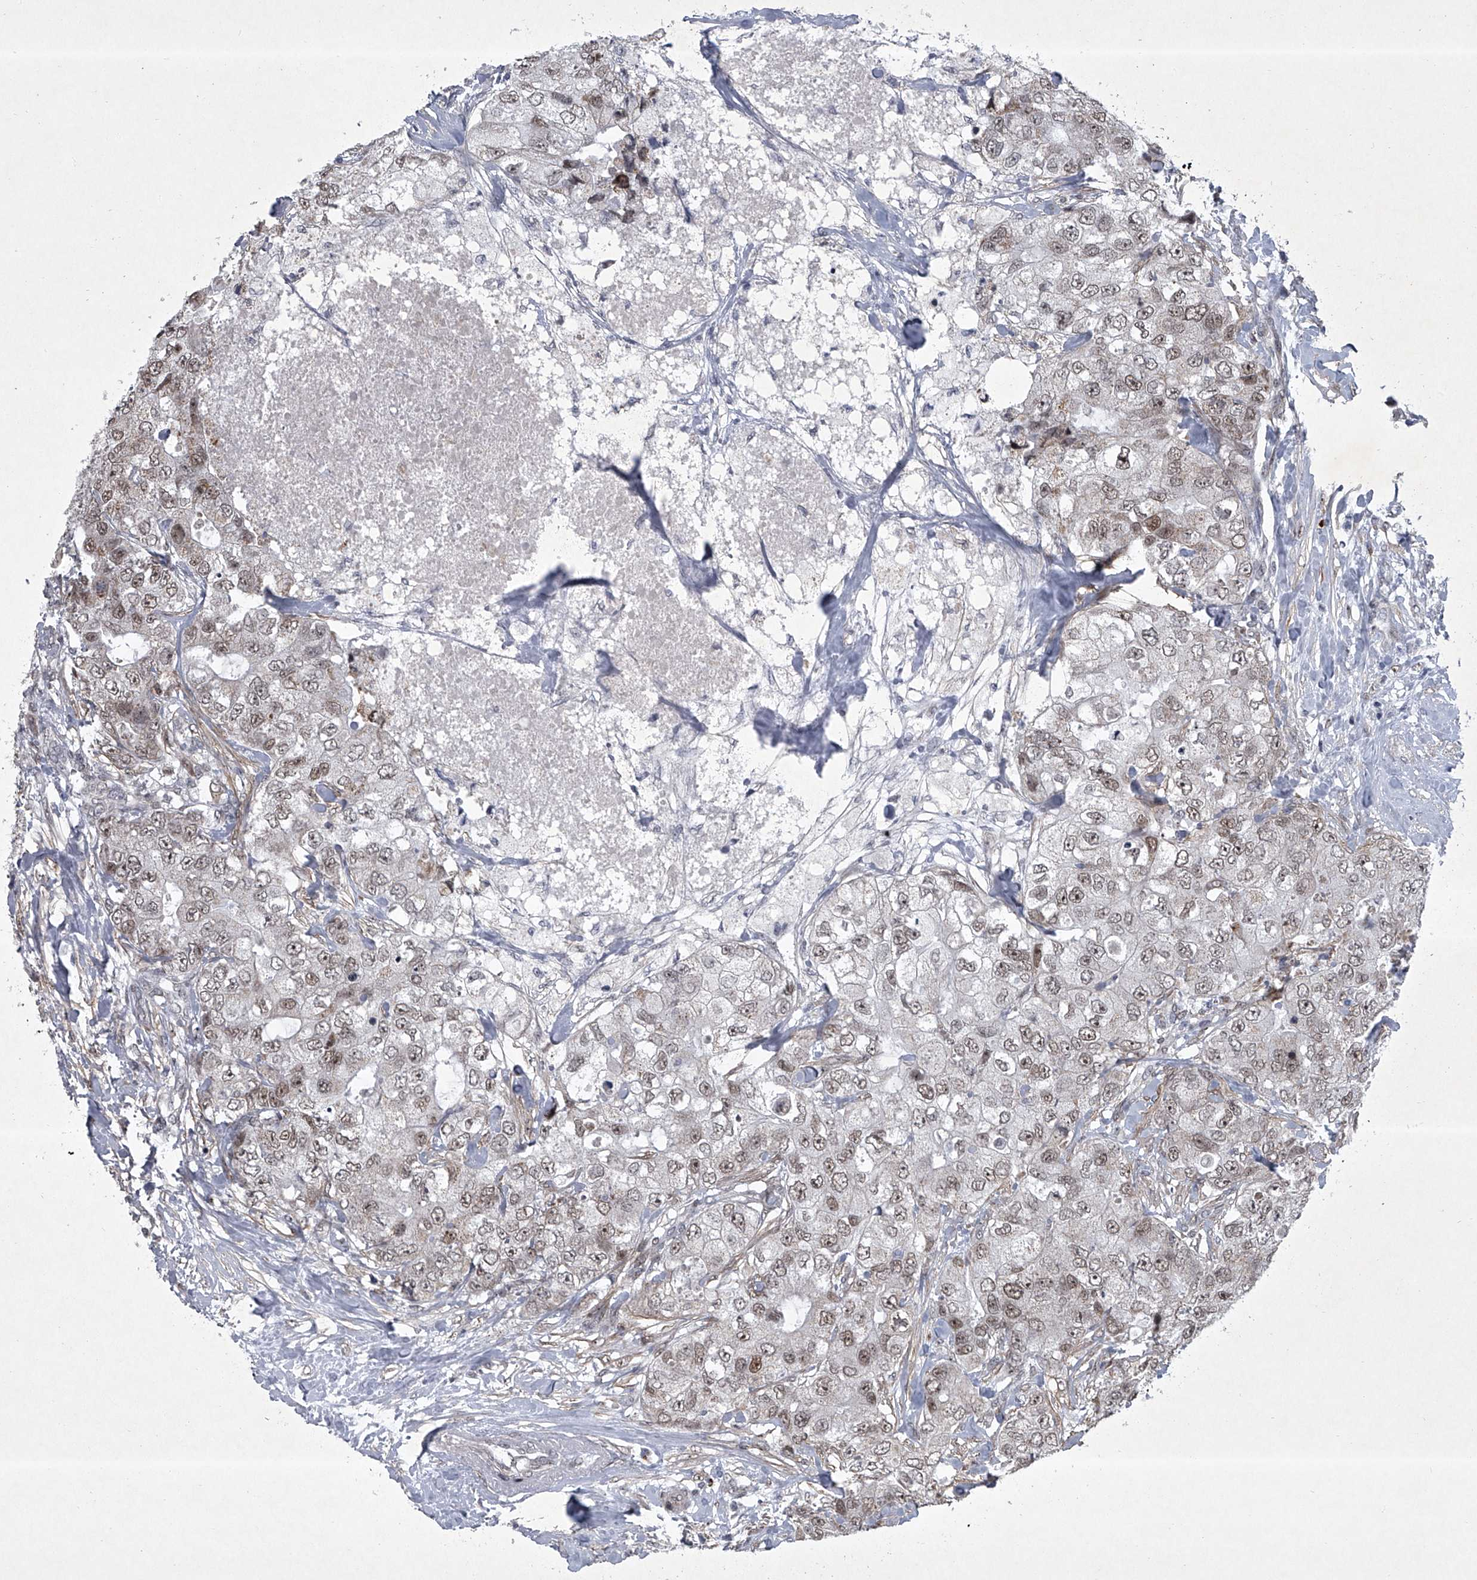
{"staining": {"intensity": "moderate", "quantity": ">75%", "location": "nuclear"}, "tissue": "breast cancer", "cell_type": "Tumor cells", "image_type": "cancer", "snomed": [{"axis": "morphology", "description": "Duct carcinoma"}, {"axis": "topography", "description": "Breast"}], "caption": "This photomicrograph reveals immunohistochemistry (IHC) staining of breast invasive ductal carcinoma, with medium moderate nuclear positivity in about >75% of tumor cells.", "gene": "MLLT1", "patient": {"sex": "female", "age": 62}}